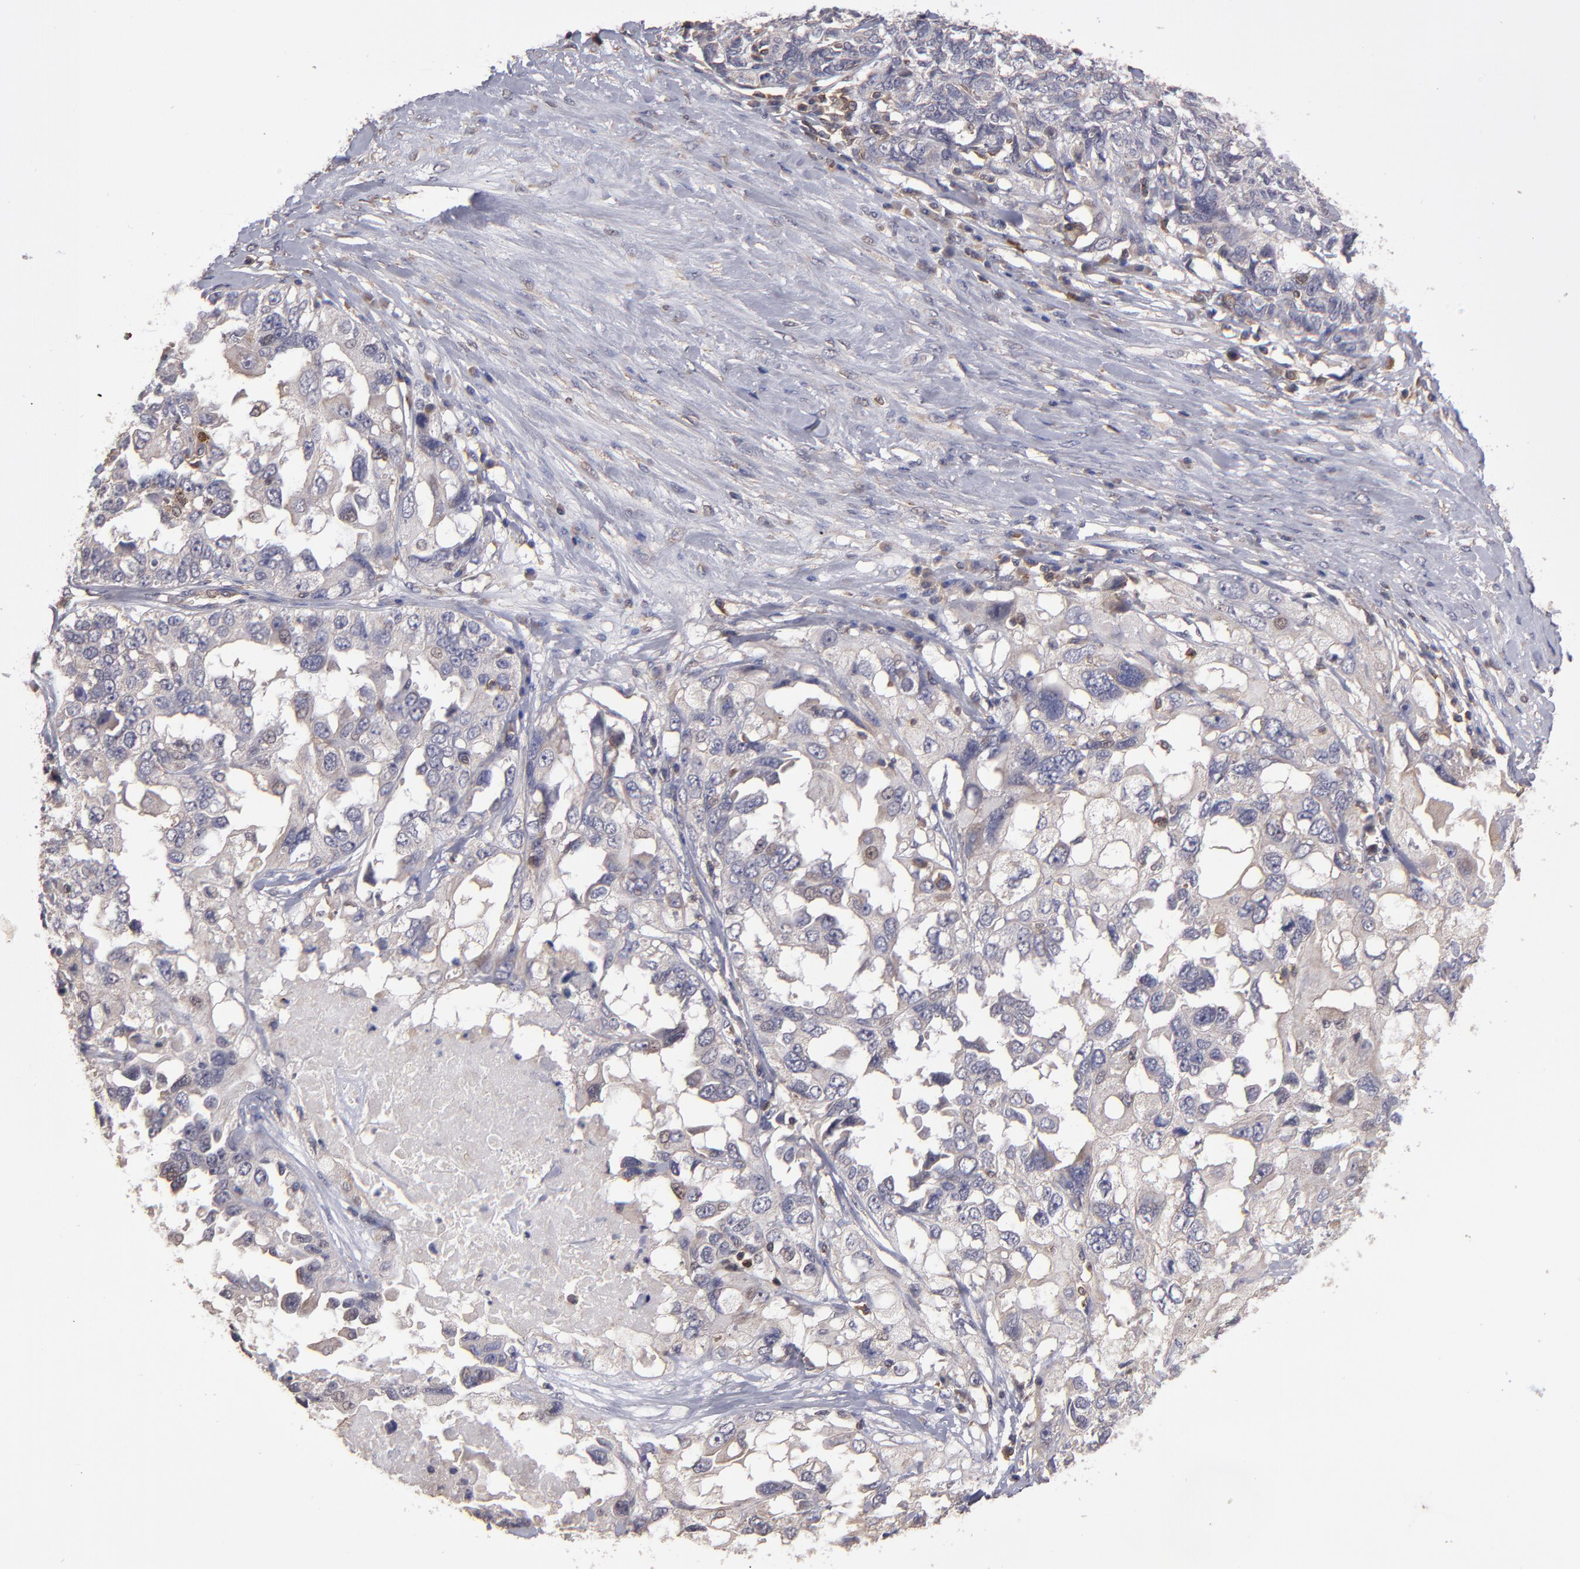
{"staining": {"intensity": "weak", "quantity": "<25%", "location": "cytoplasmic/membranous"}, "tissue": "ovarian cancer", "cell_type": "Tumor cells", "image_type": "cancer", "snomed": [{"axis": "morphology", "description": "Cystadenocarcinoma, serous, NOS"}, {"axis": "topography", "description": "Ovary"}], "caption": "DAB immunohistochemical staining of human serous cystadenocarcinoma (ovarian) shows no significant positivity in tumor cells.", "gene": "NF2", "patient": {"sex": "female", "age": 82}}